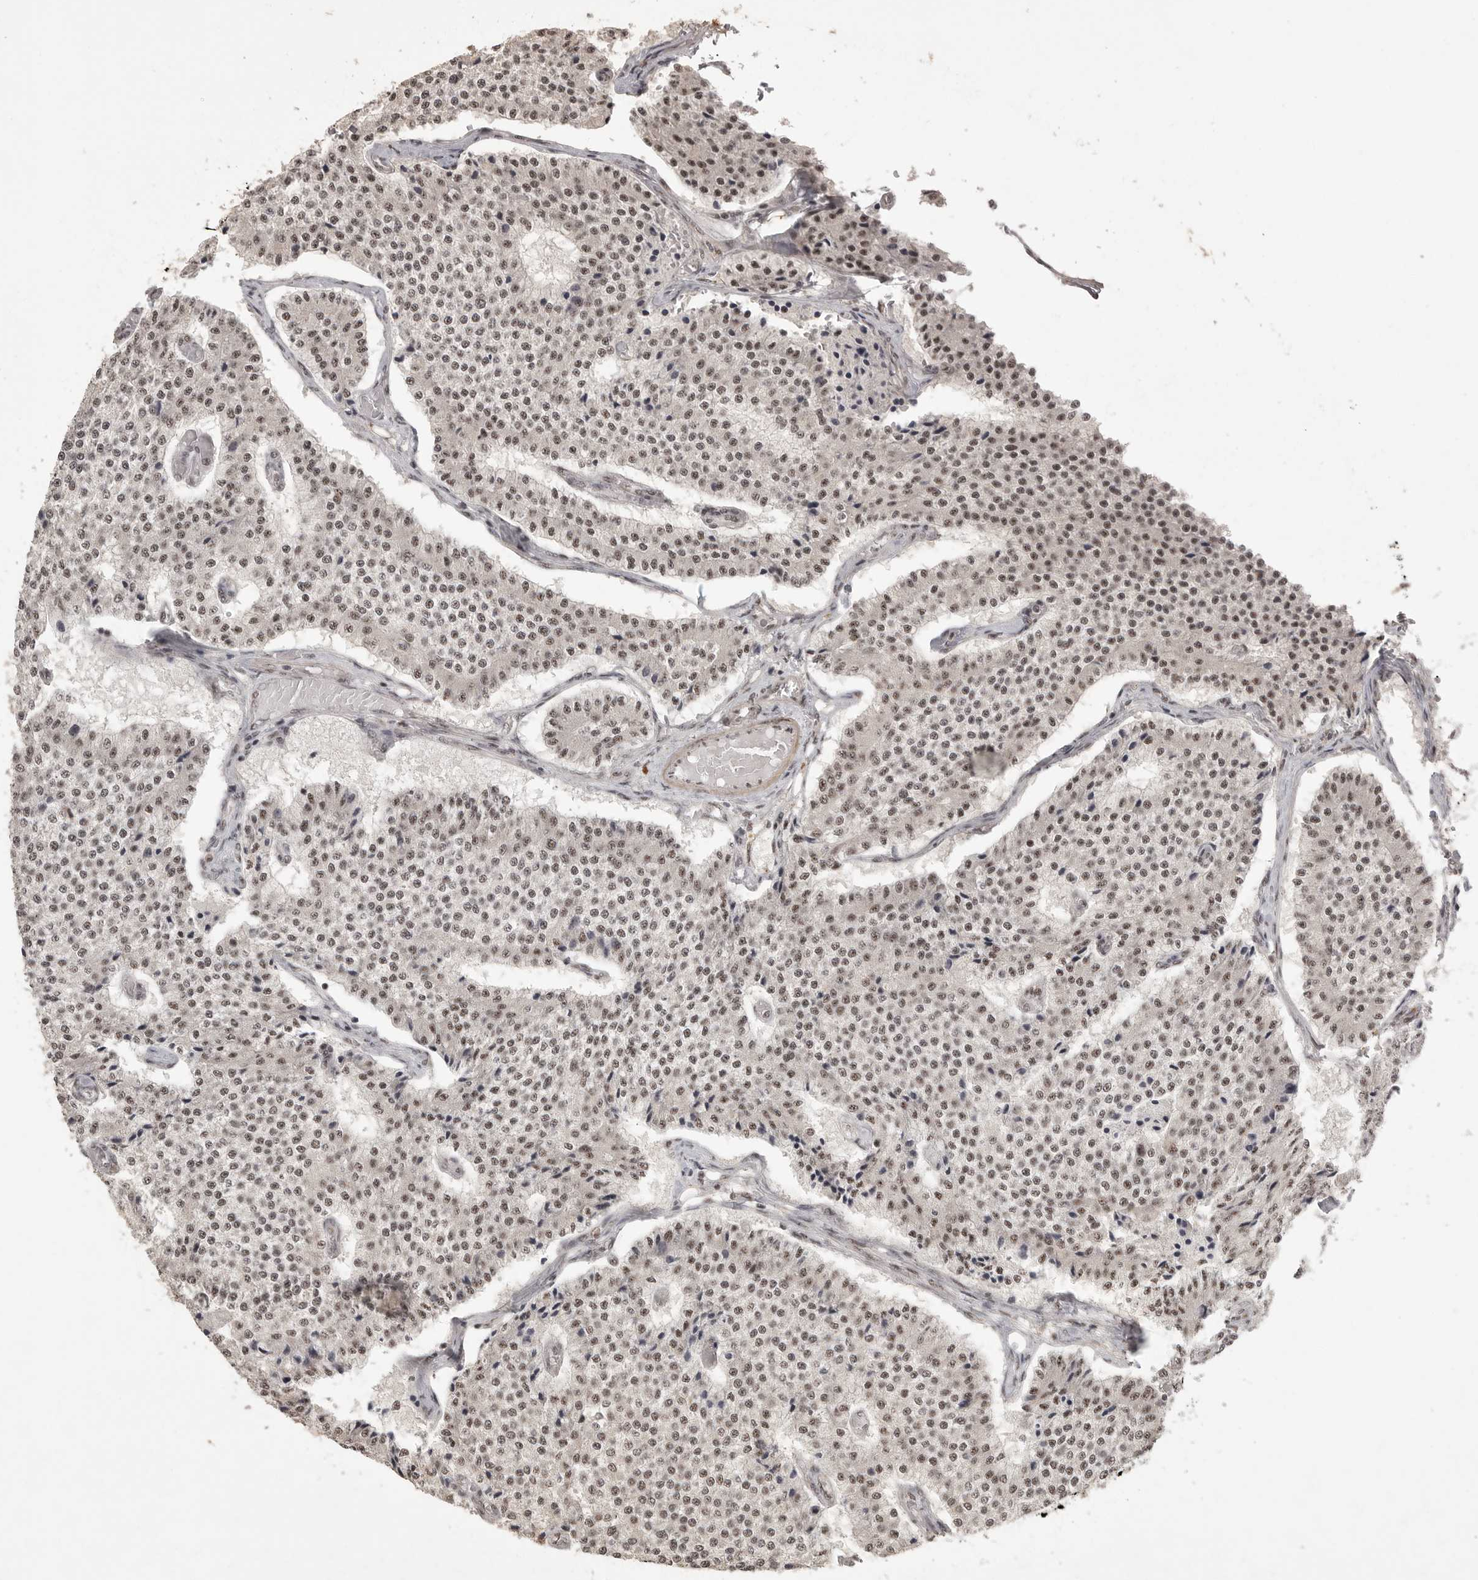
{"staining": {"intensity": "moderate", "quantity": ">75%", "location": "nuclear"}, "tissue": "carcinoid", "cell_type": "Tumor cells", "image_type": "cancer", "snomed": [{"axis": "morphology", "description": "Carcinoid, malignant, NOS"}, {"axis": "topography", "description": "Colon"}], "caption": "Protein staining by IHC reveals moderate nuclear expression in about >75% of tumor cells in malignant carcinoid. (DAB (3,3'-diaminobenzidine) IHC with brightfield microscopy, high magnification).", "gene": "POMP", "patient": {"sex": "female", "age": 52}}